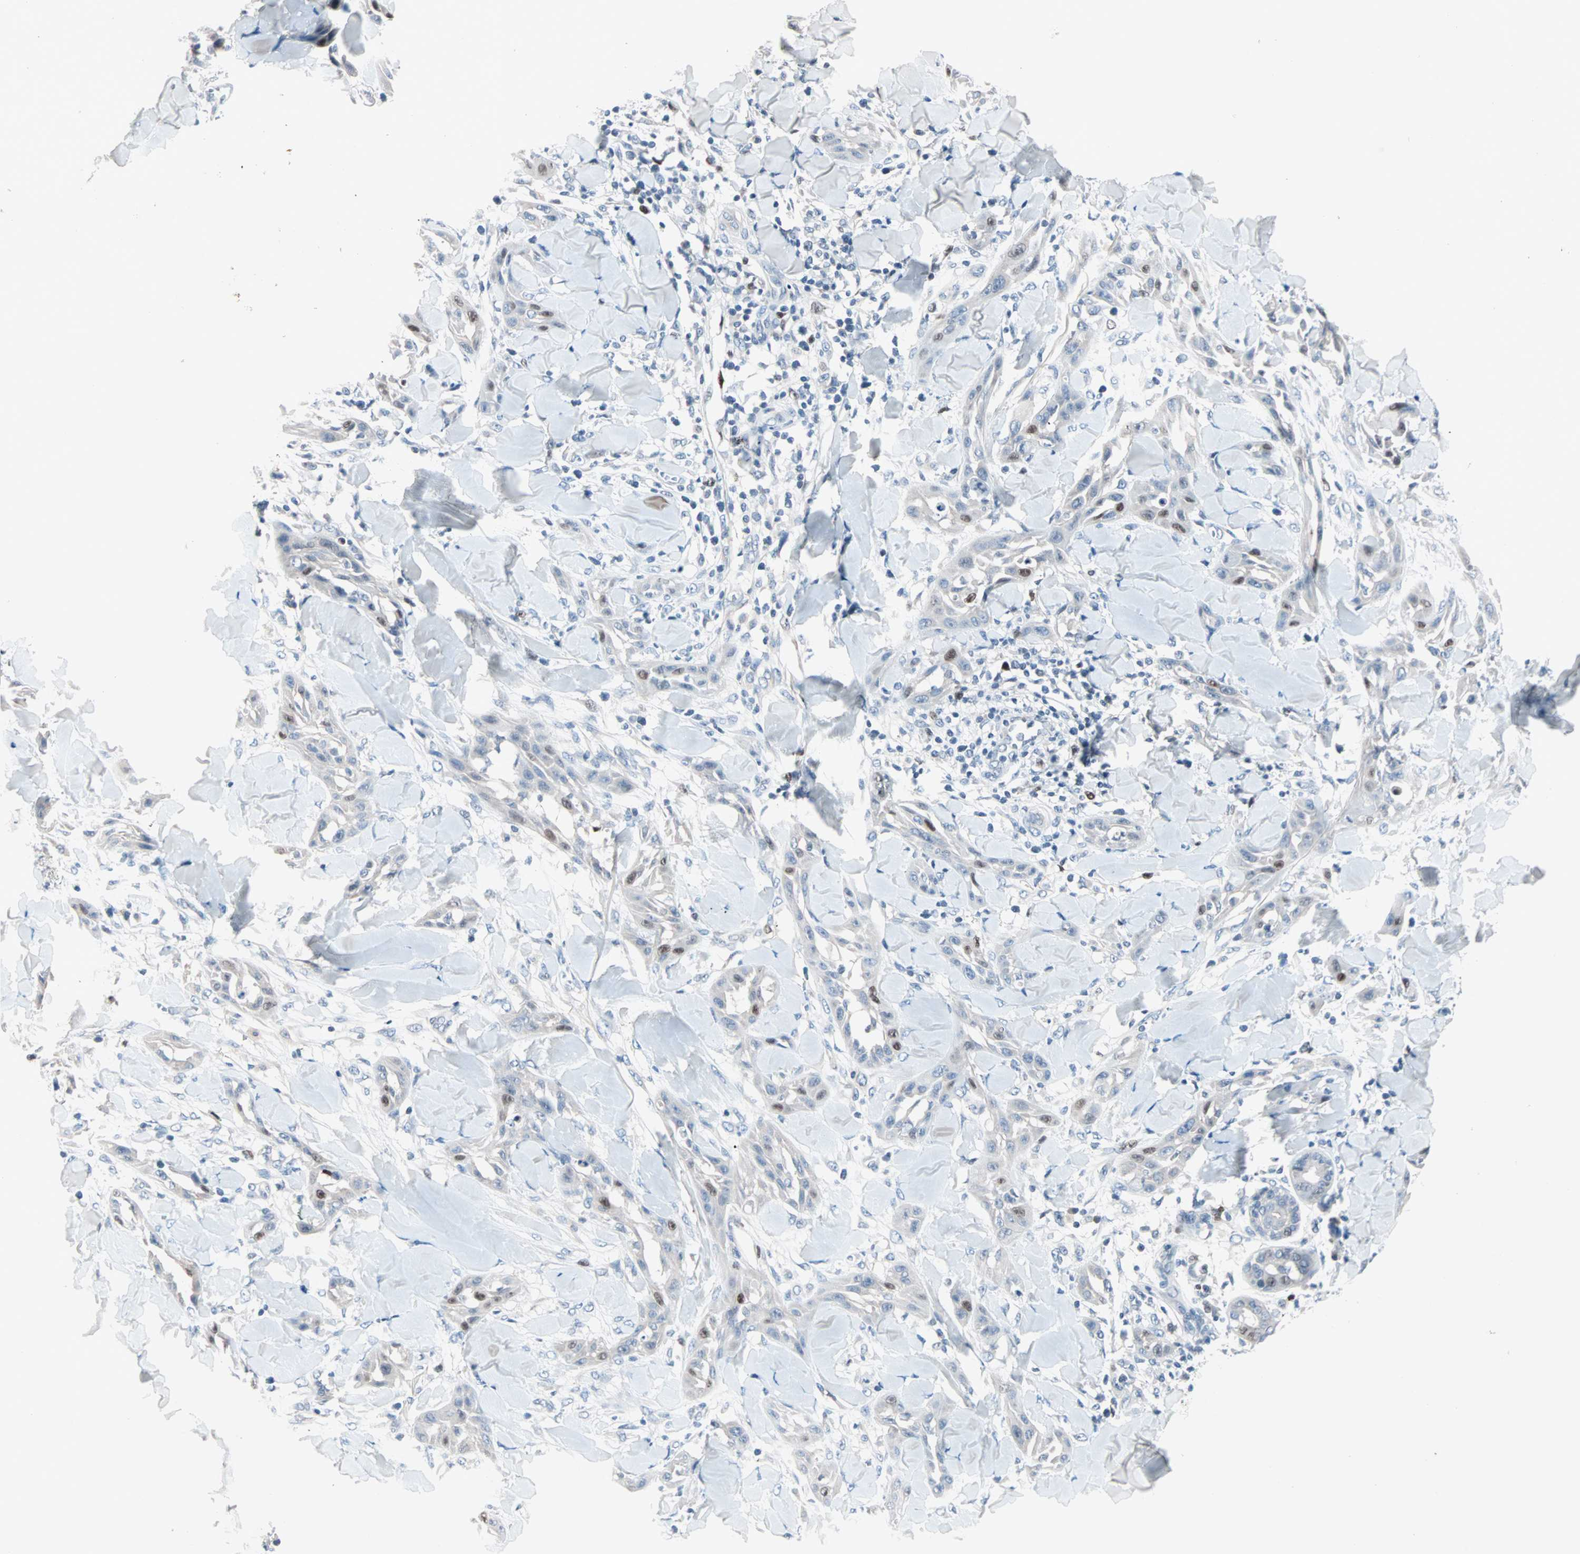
{"staining": {"intensity": "moderate", "quantity": "<25%", "location": "nuclear"}, "tissue": "skin cancer", "cell_type": "Tumor cells", "image_type": "cancer", "snomed": [{"axis": "morphology", "description": "Squamous cell carcinoma, NOS"}, {"axis": "topography", "description": "Skin"}], "caption": "A brown stain labels moderate nuclear expression of a protein in squamous cell carcinoma (skin) tumor cells.", "gene": "CCNE2", "patient": {"sex": "male", "age": 24}}